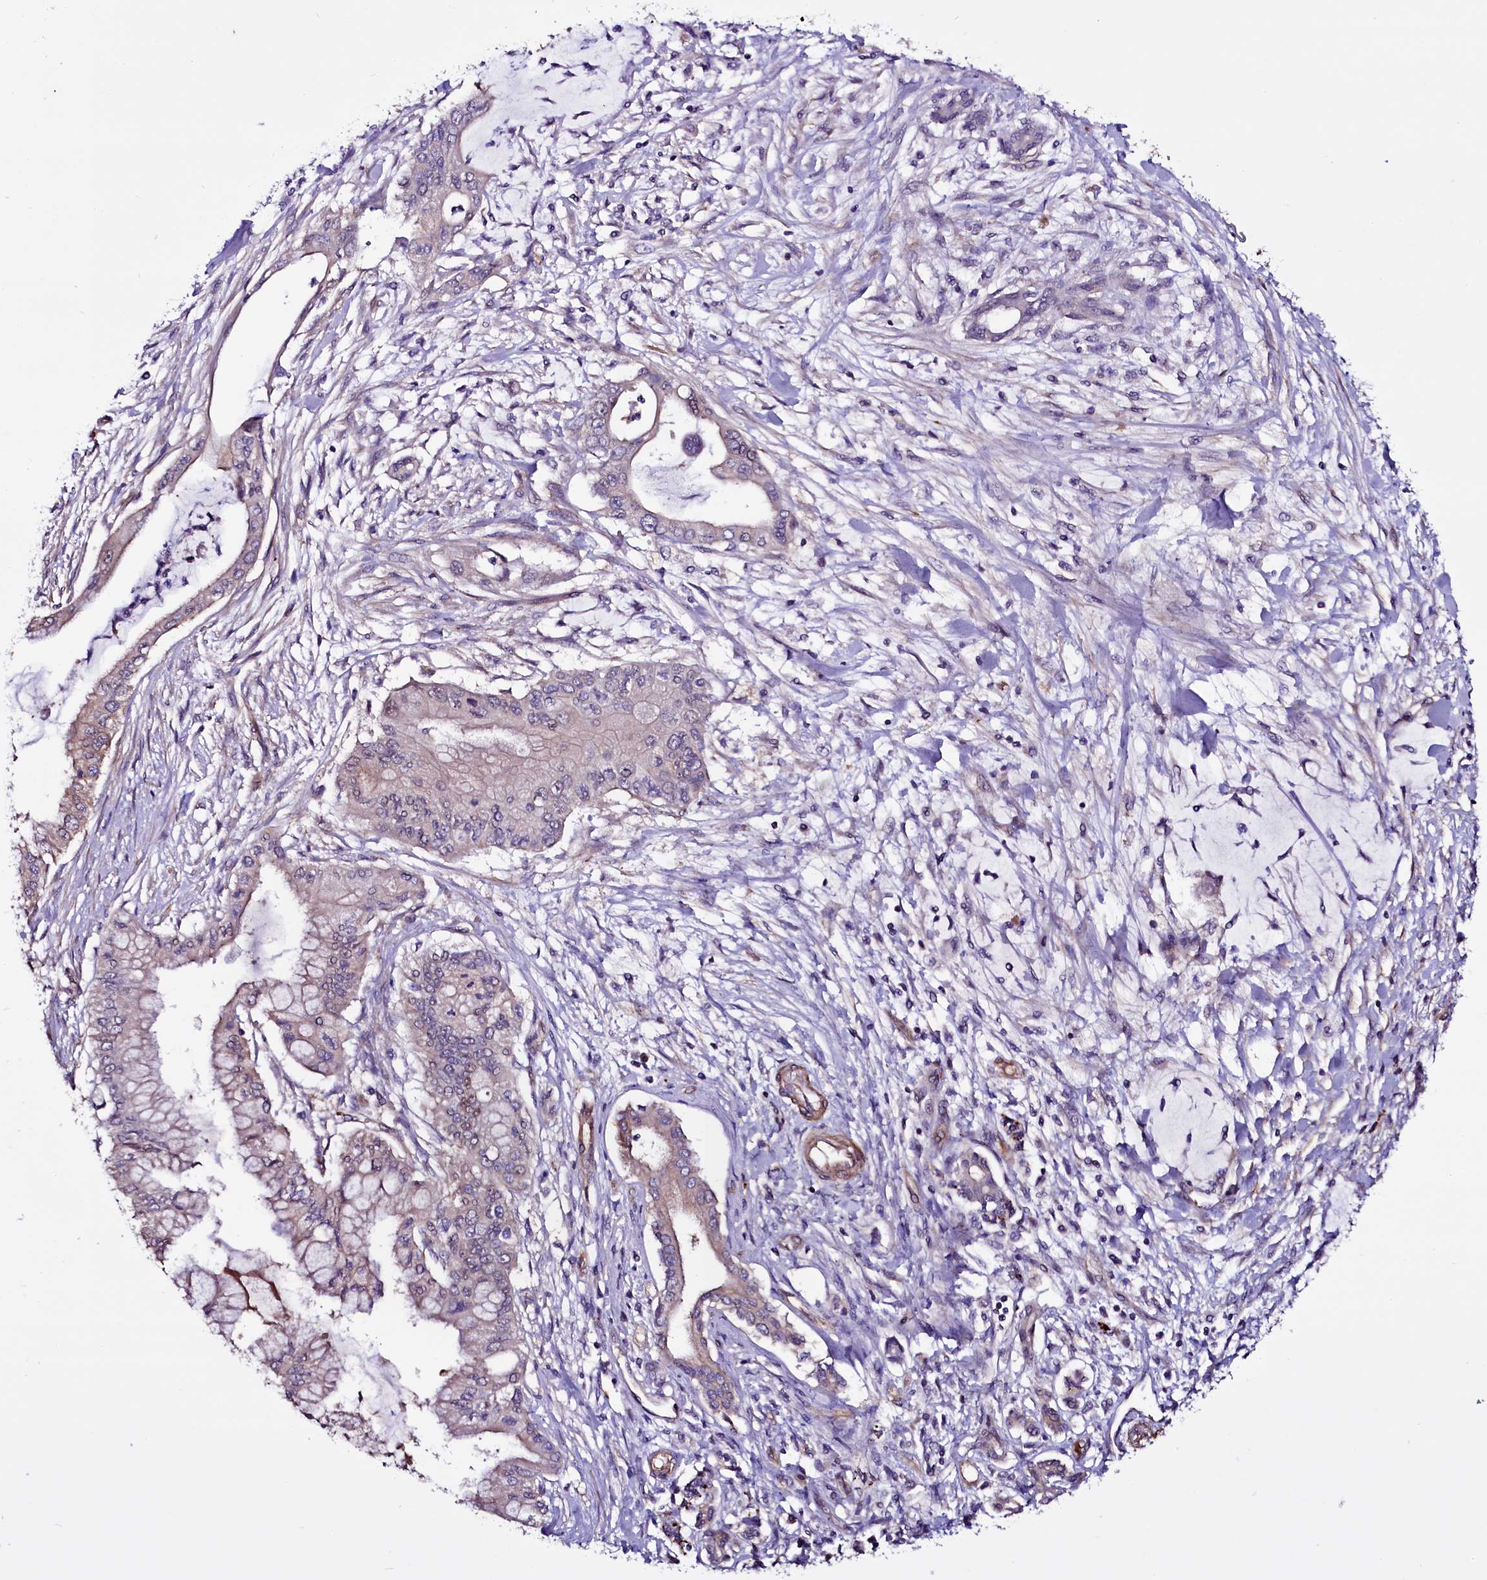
{"staining": {"intensity": "weak", "quantity": "<25%", "location": "cytoplasmic/membranous"}, "tissue": "pancreatic cancer", "cell_type": "Tumor cells", "image_type": "cancer", "snomed": [{"axis": "morphology", "description": "Adenocarcinoma, NOS"}, {"axis": "topography", "description": "Pancreas"}], "caption": "The histopathology image shows no staining of tumor cells in pancreatic cancer. (Stains: DAB immunohistochemistry with hematoxylin counter stain, Microscopy: brightfield microscopy at high magnification).", "gene": "MEX3C", "patient": {"sex": "male", "age": 46}}